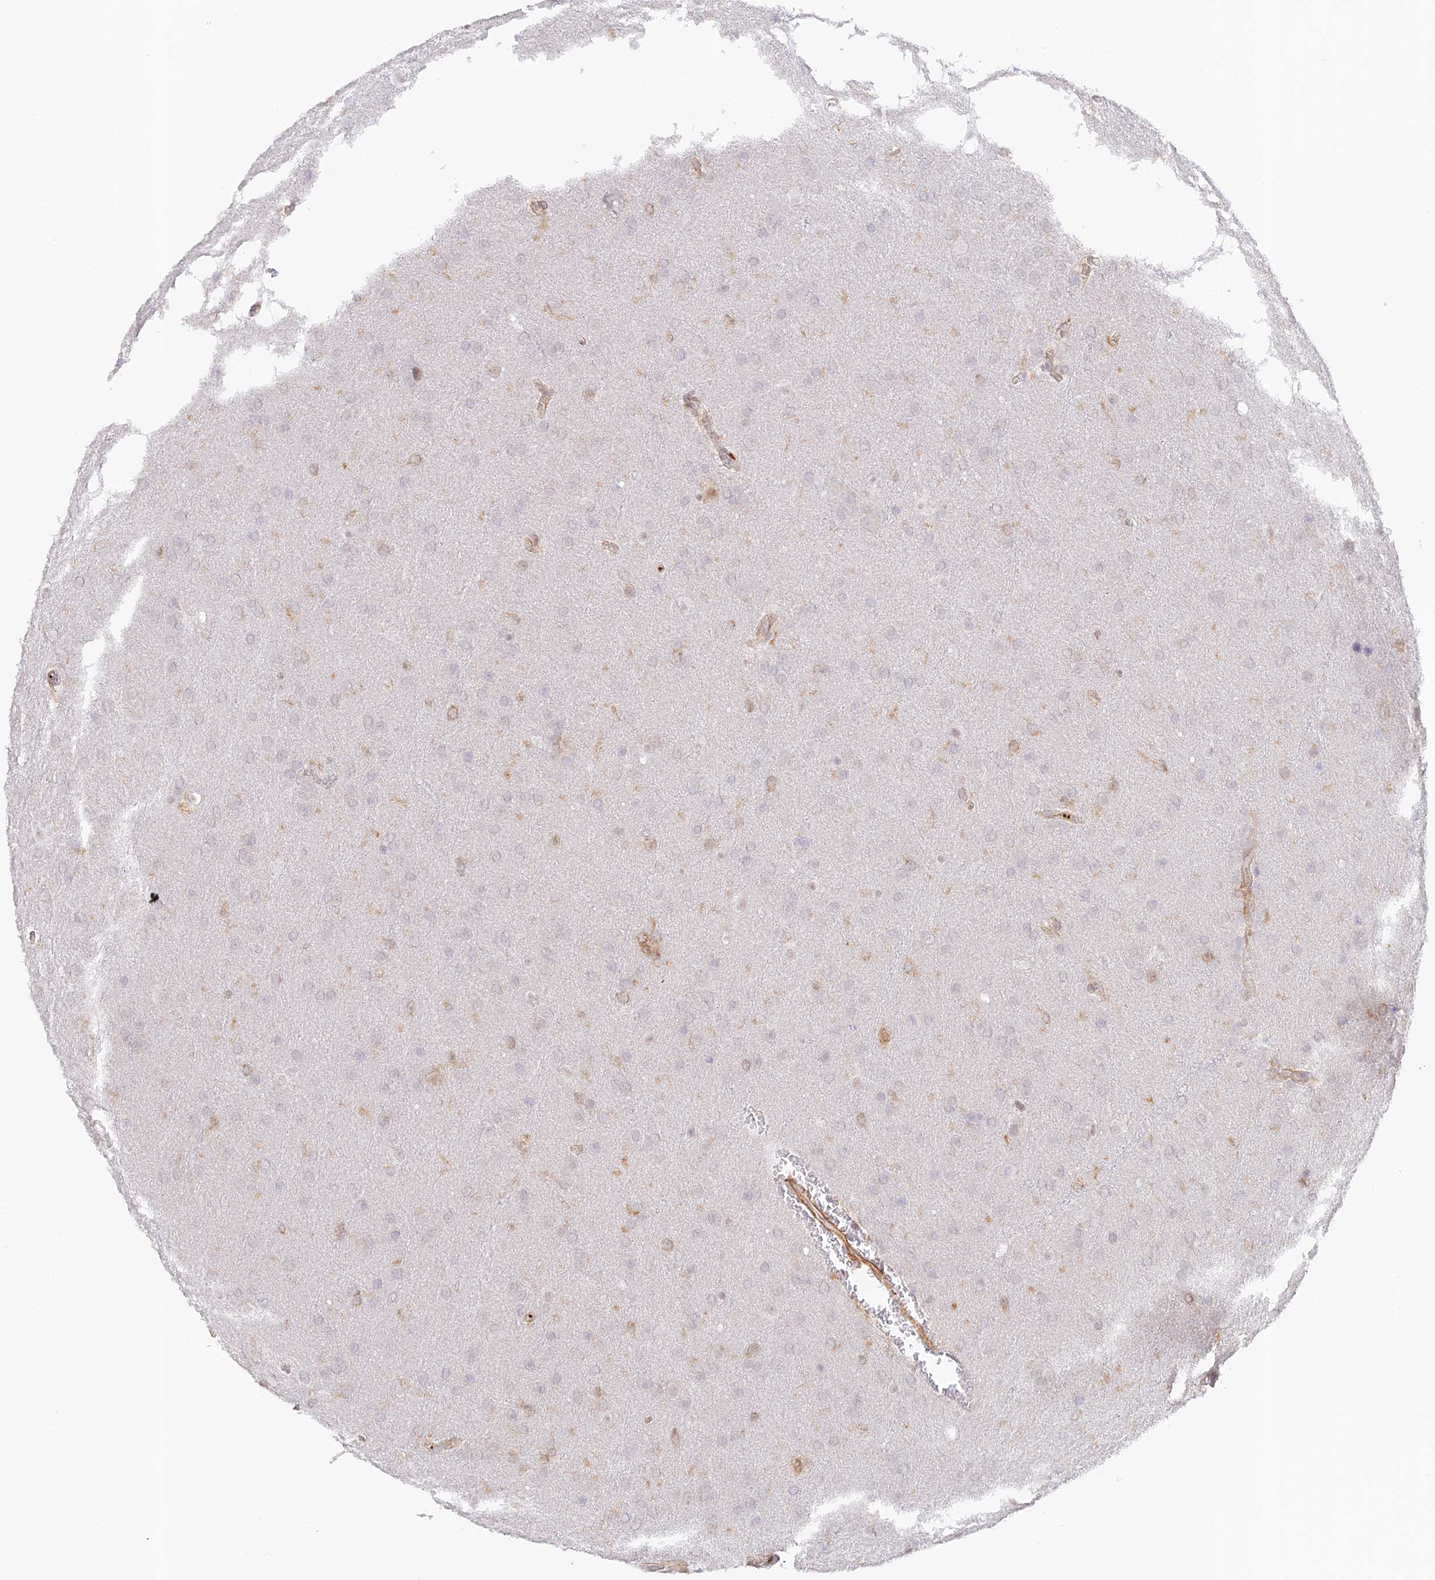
{"staining": {"intensity": "weak", "quantity": "<25%", "location": "cytoplasmic/membranous"}, "tissue": "glioma", "cell_type": "Tumor cells", "image_type": "cancer", "snomed": [{"axis": "morphology", "description": "Glioma, malignant, Low grade"}, {"axis": "topography", "description": "Brain"}], "caption": "High power microscopy histopathology image of an immunohistochemistry histopathology image of malignant glioma (low-grade), revealing no significant positivity in tumor cells.", "gene": "DENND1C", "patient": {"sex": "female", "age": 32}}